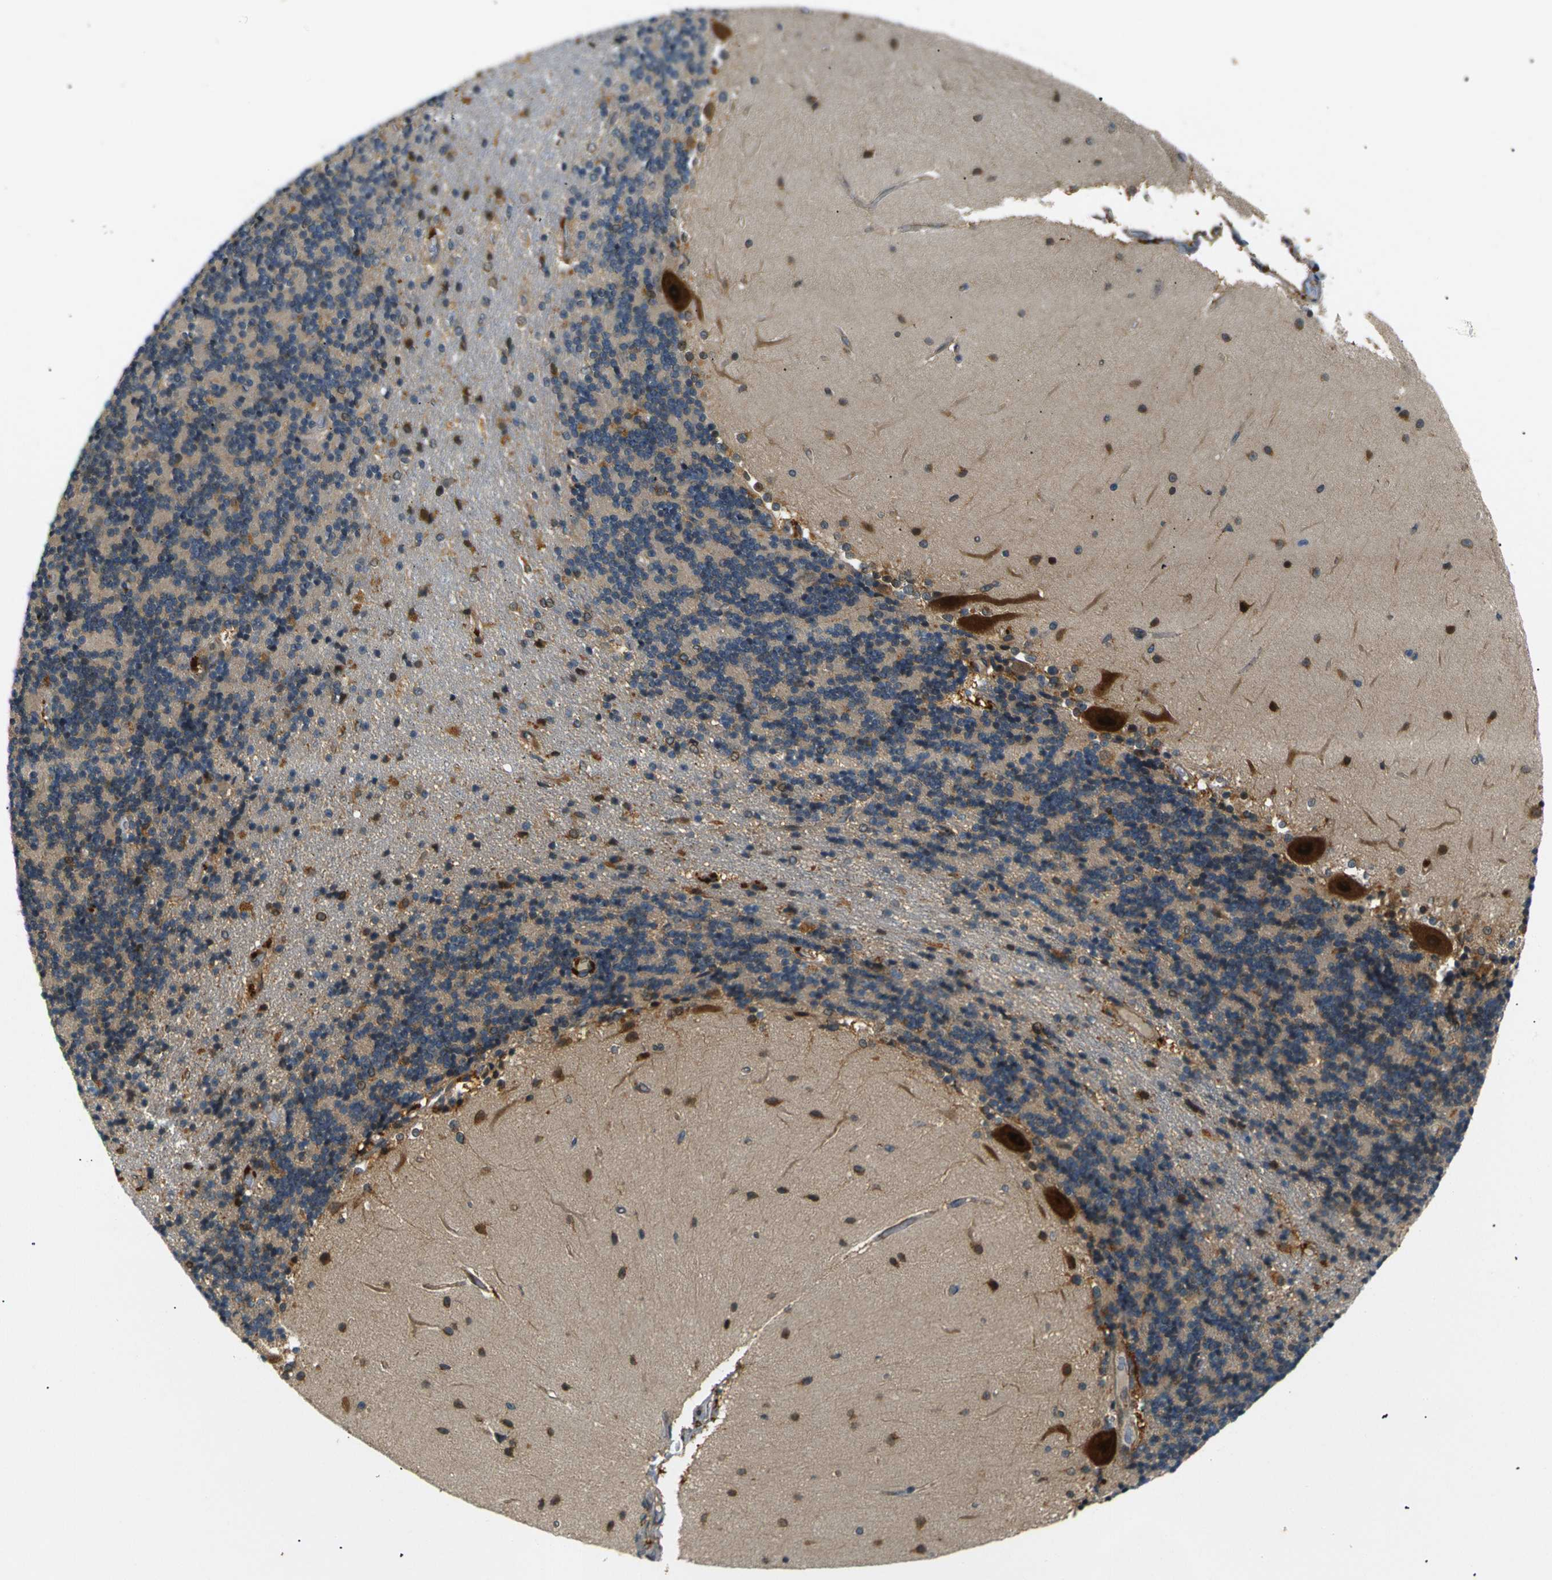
{"staining": {"intensity": "moderate", "quantity": "25%-75%", "location": "cytoplasmic/membranous"}, "tissue": "cerebellum", "cell_type": "Cells in granular layer", "image_type": "normal", "snomed": [{"axis": "morphology", "description": "Normal tissue, NOS"}, {"axis": "topography", "description": "Cerebellum"}], "caption": "Immunohistochemical staining of normal cerebellum demonstrates moderate cytoplasmic/membranous protein staining in approximately 25%-75% of cells in granular layer.", "gene": "ABCE1", "patient": {"sex": "female", "age": 54}}